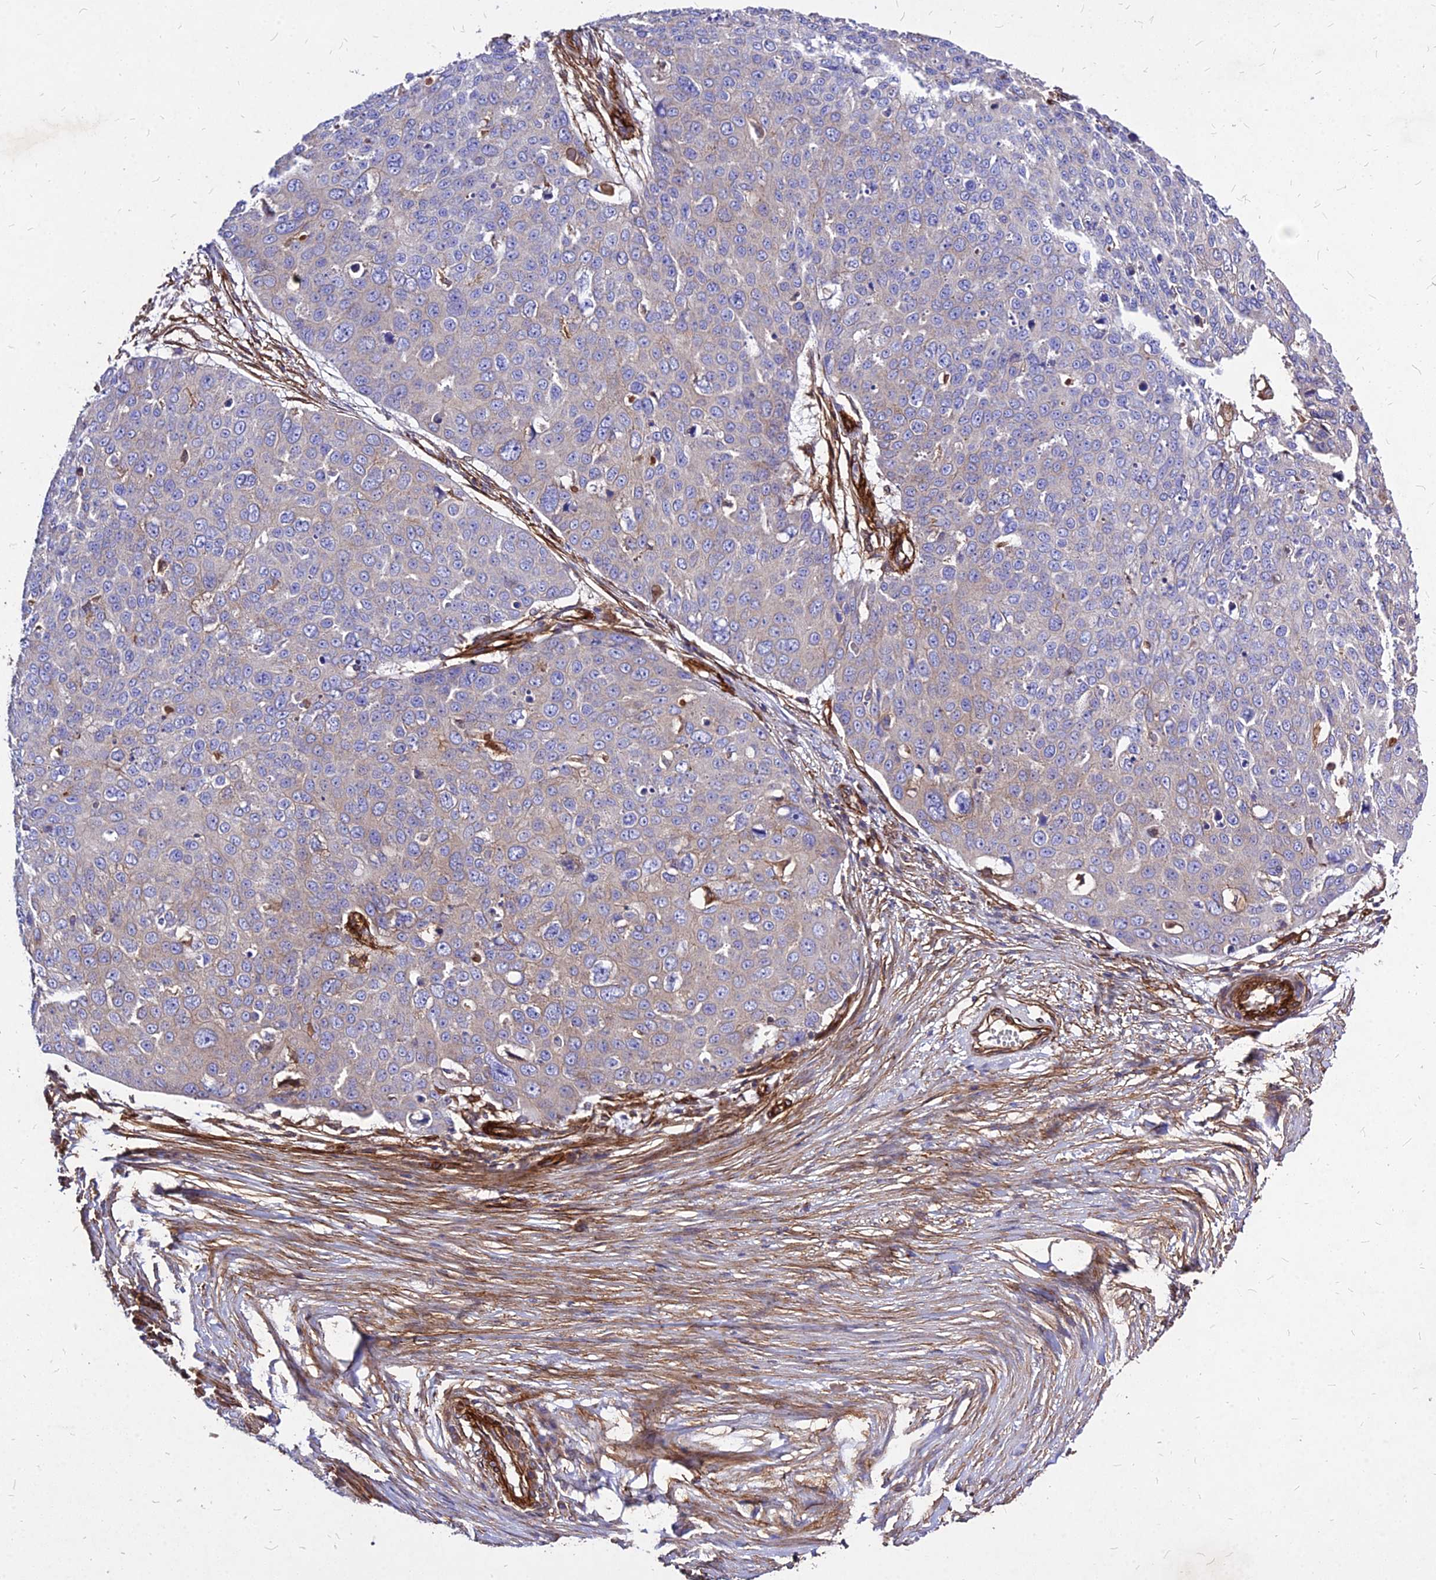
{"staining": {"intensity": "weak", "quantity": "<25%", "location": "cytoplasmic/membranous"}, "tissue": "skin cancer", "cell_type": "Tumor cells", "image_type": "cancer", "snomed": [{"axis": "morphology", "description": "Squamous cell carcinoma, NOS"}, {"axis": "topography", "description": "Skin"}], "caption": "The IHC histopathology image has no significant expression in tumor cells of skin cancer (squamous cell carcinoma) tissue.", "gene": "EFCC1", "patient": {"sex": "male", "age": 71}}